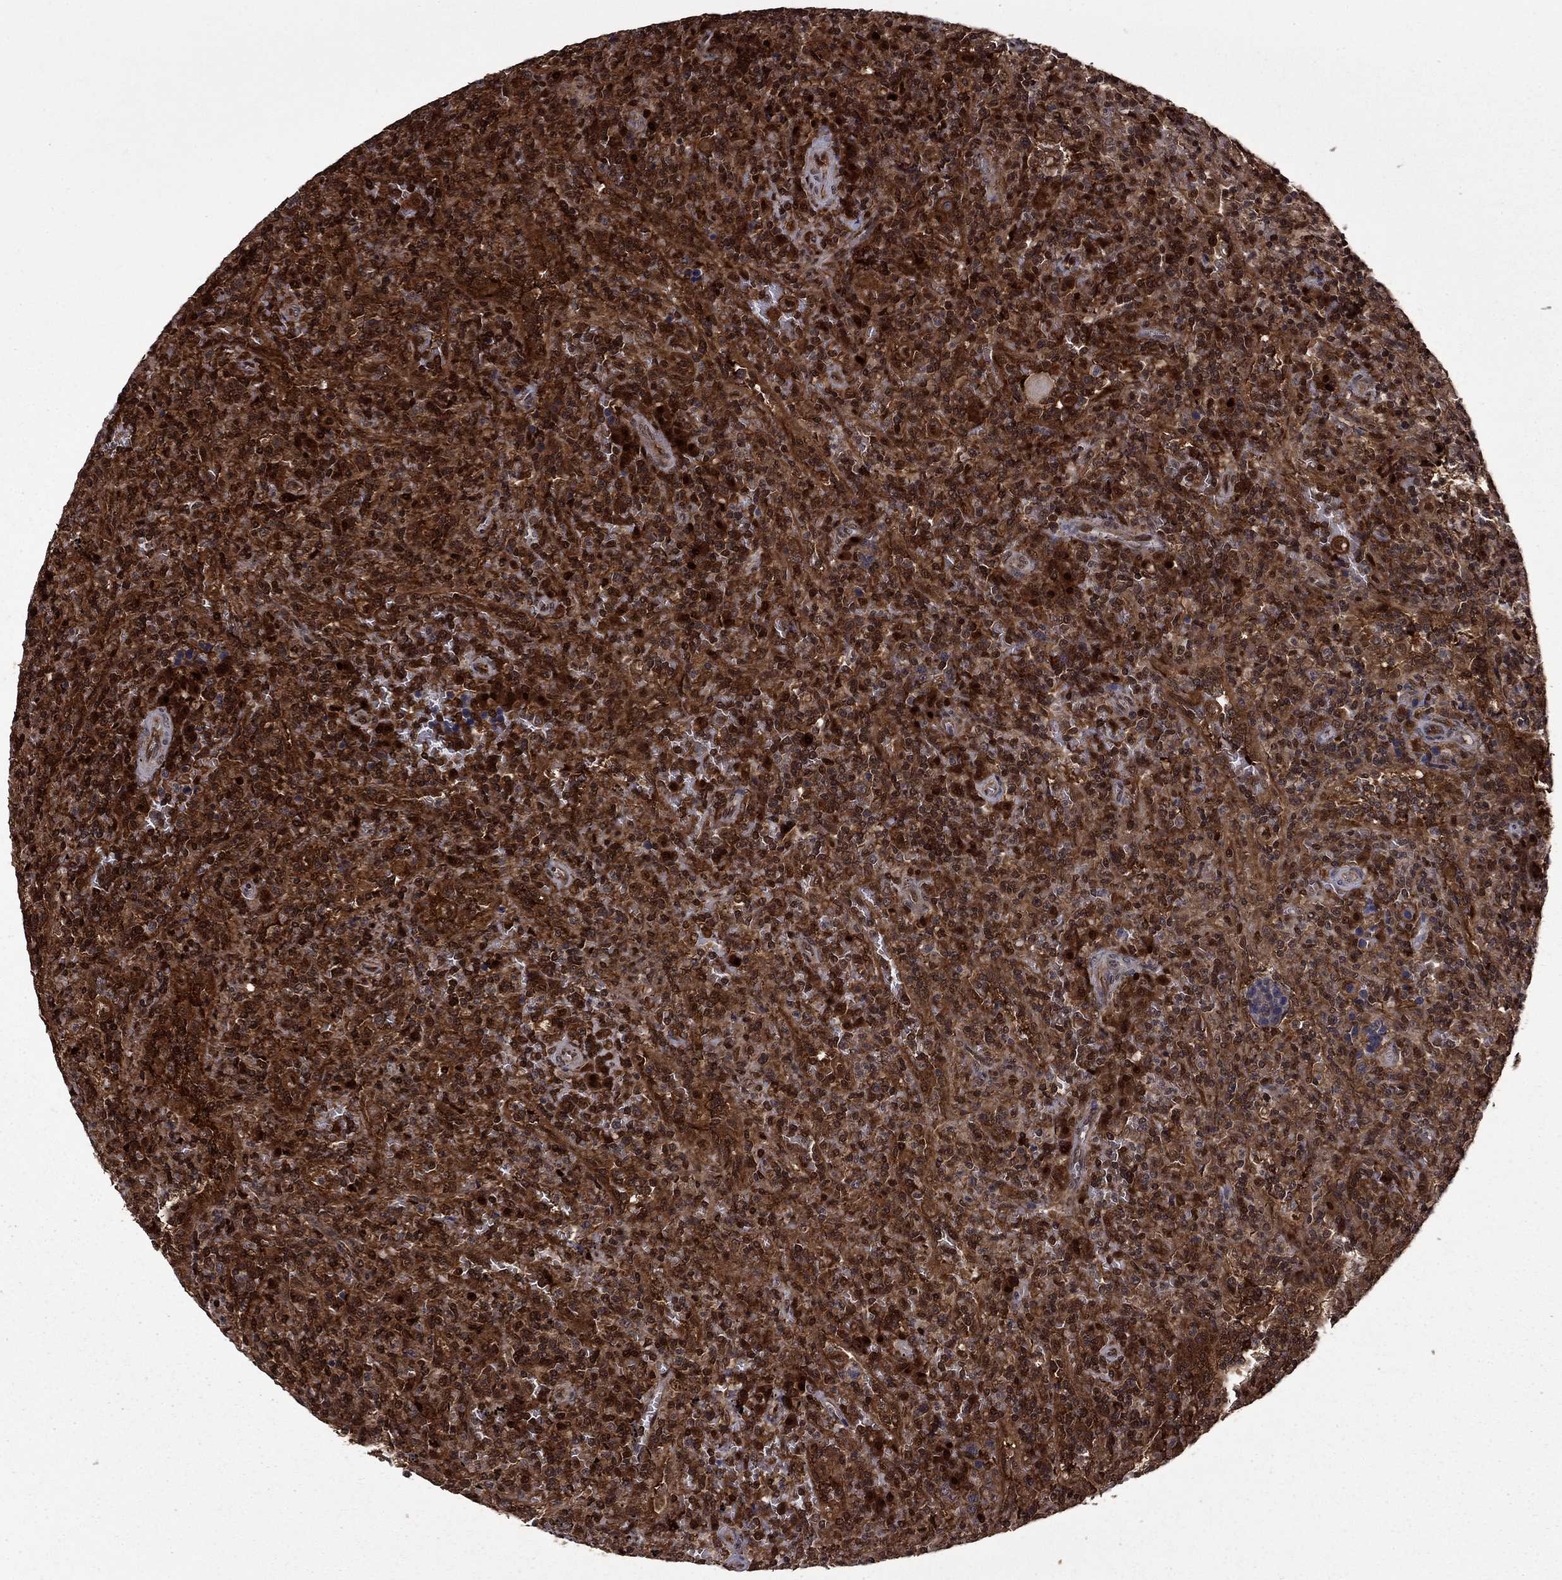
{"staining": {"intensity": "strong", "quantity": "<25%", "location": "cytoplasmic/membranous,nuclear"}, "tissue": "lymphoma", "cell_type": "Tumor cells", "image_type": "cancer", "snomed": [{"axis": "morphology", "description": "Malignant lymphoma, non-Hodgkin's type, Low grade"}, {"axis": "topography", "description": "Spleen"}], "caption": "An immunohistochemistry image of neoplastic tissue is shown. Protein staining in brown shows strong cytoplasmic/membranous and nuclear positivity in lymphoma within tumor cells.", "gene": "APPBP2", "patient": {"sex": "male", "age": 62}}